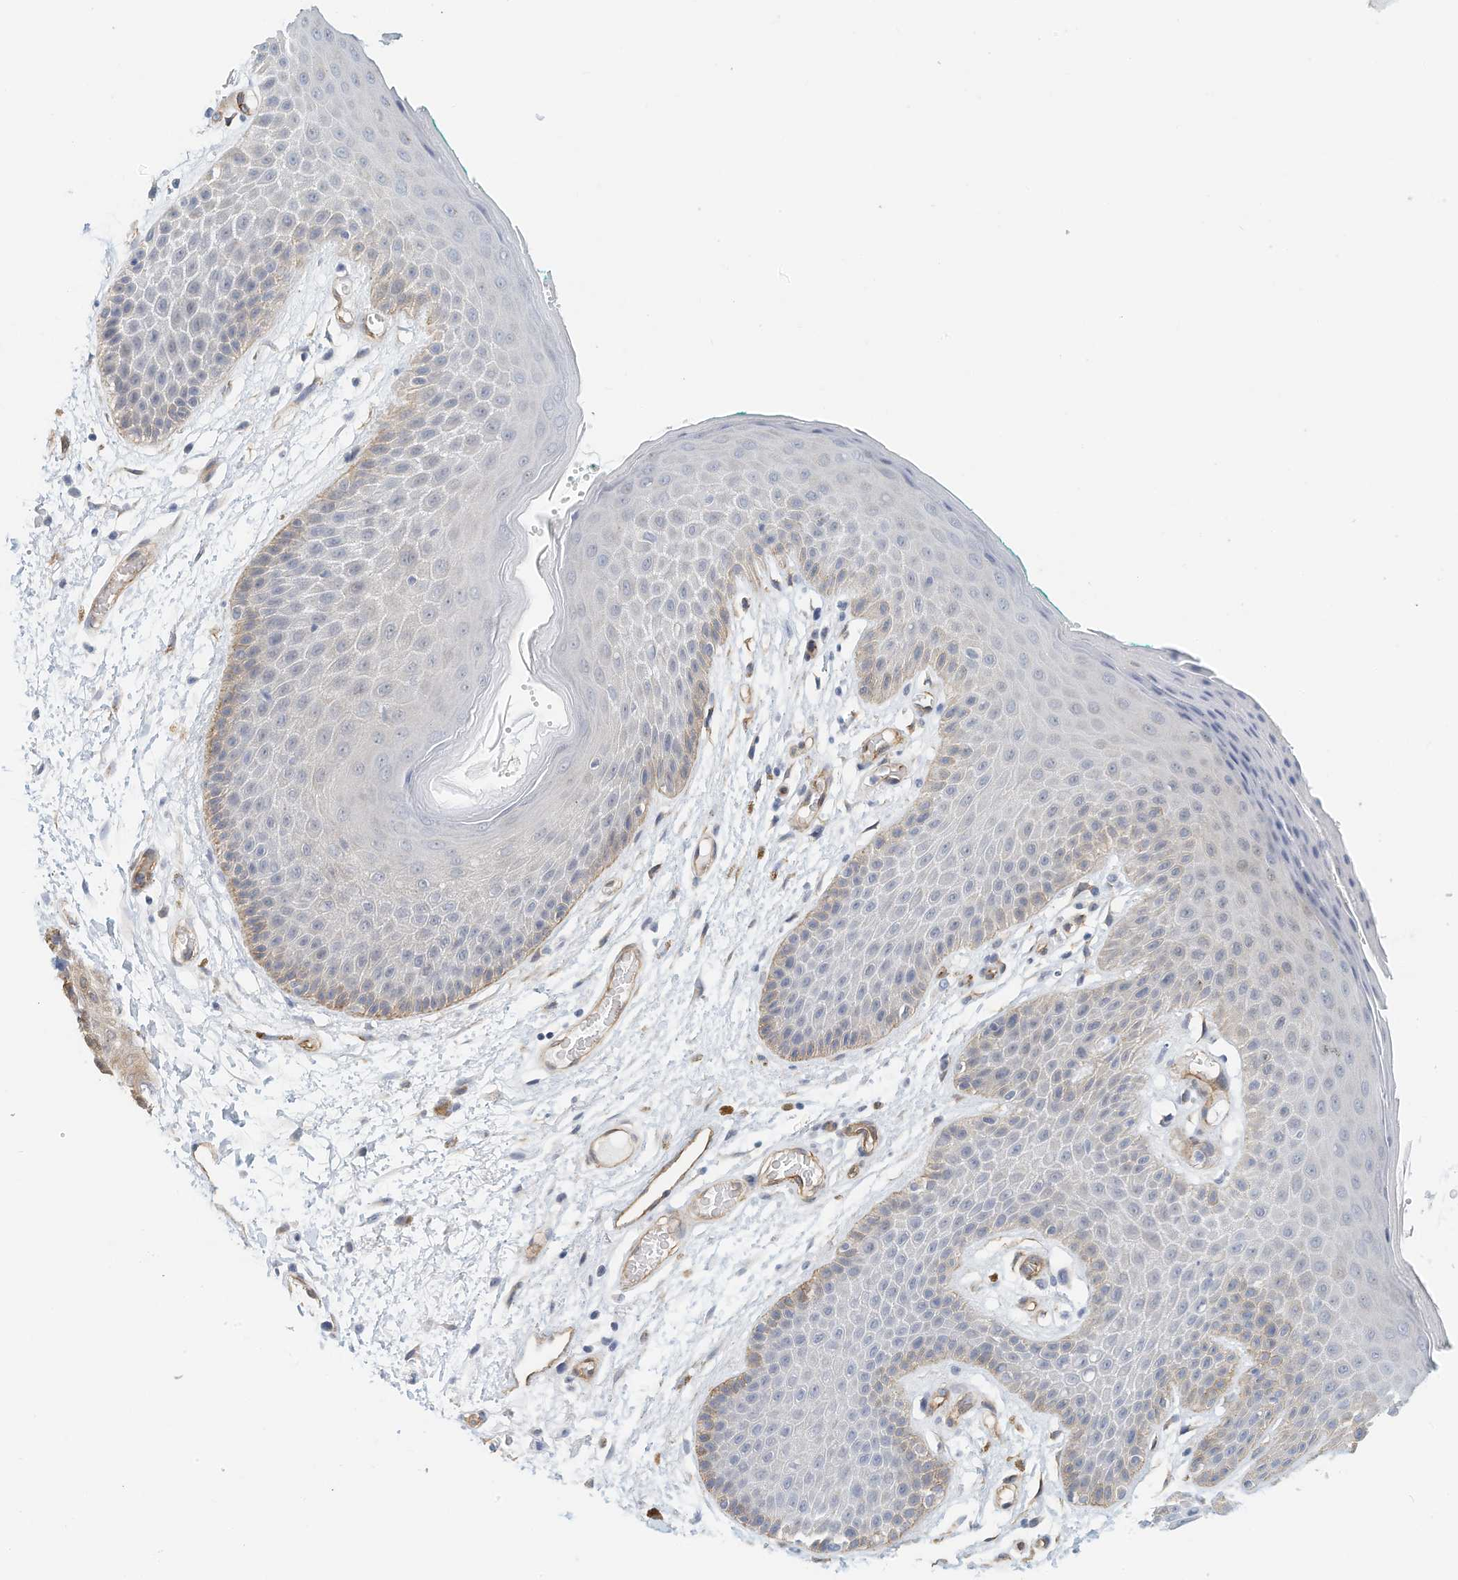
{"staining": {"intensity": "moderate", "quantity": "<25%", "location": "cytoplasmic/membranous"}, "tissue": "skin", "cell_type": "Epidermal cells", "image_type": "normal", "snomed": [{"axis": "morphology", "description": "Normal tissue, NOS"}, {"axis": "topography", "description": "Anal"}], "caption": "Epidermal cells demonstrate low levels of moderate cytoplasmic/membranous positivity in approximately <25% of cells in benign skin. The staining was performed using DAB (3,3'-diaminobenzidine), with brown indicating positive protein expression. Nuclei are stained blue with hematoxylin.", "gene": "ARHGAP28", "patient": {"sex": "male", "age": 74}}